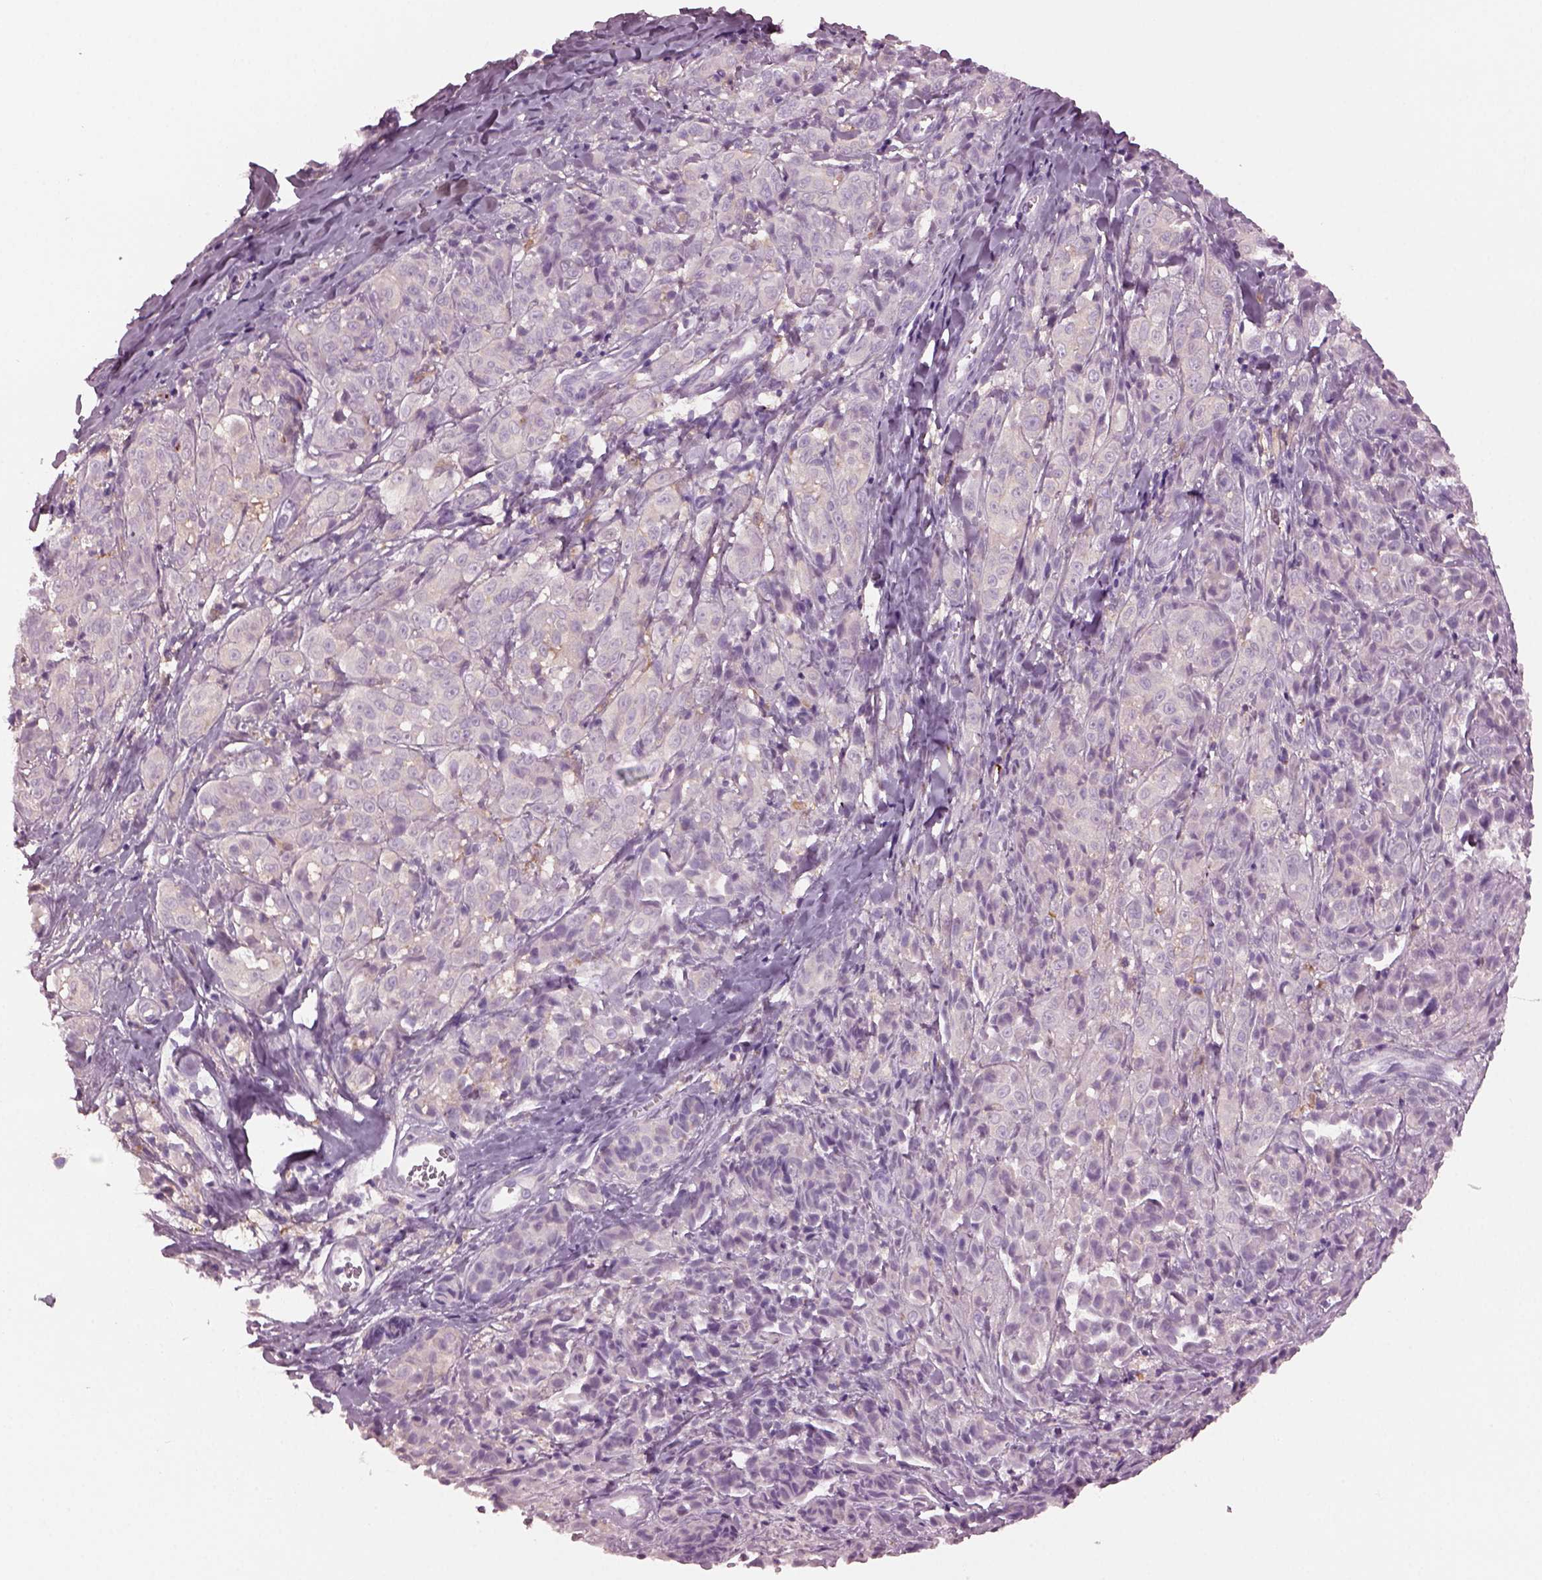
{"staining": {"intensity": "negative", "quantity": "none", "location": "none"}, "tissue": "melanoma", "cell_type": "Tumor cells", "image_type": "cancer", "snomed": [{"axis": "morphology", "description": "Malignant melanoma, NOS"}, {"axis": "topography", "description": "Skin"}], "caption": "An immunohistochemistry histopathology image of malignant melanoma is shown. There is no staining in tumor cells of malignant melanoma.", "gene": "SHTN1", "patient": {"sex": "male", "age": 89}}